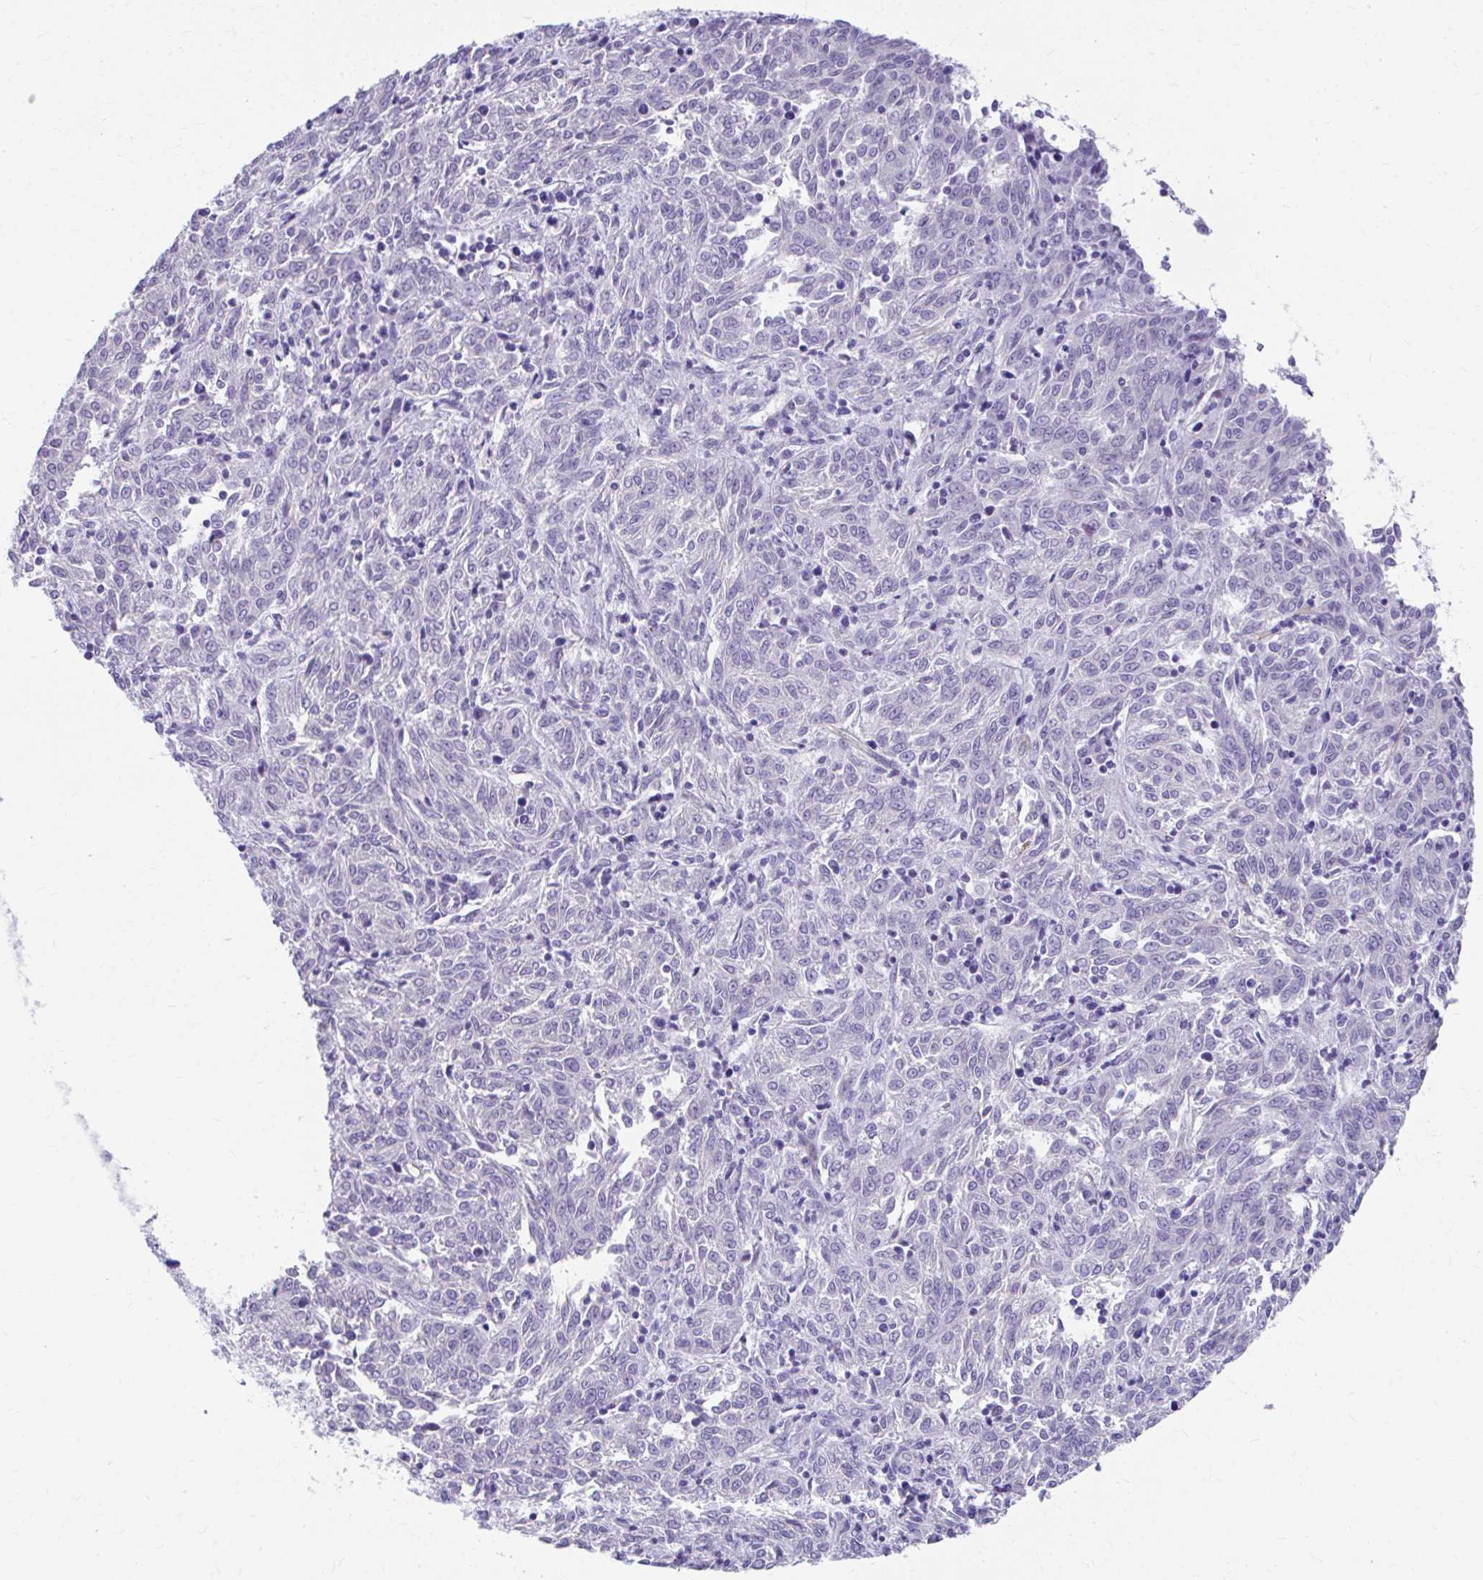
{"staining": {"intensity": "negative", "quantity": "none", "location": "none"}, "tissue": "melanoma", "cell_type": "Tumor cells", "image_type": "cancer", "snomed": [{"axis": "morphology", "description": "Malignant melanoma, NOS"}, {"axis": "topography", "description": "Skin"}], "caption": "The image displays no staining of tumor cells in malignant melanoma.", "gene": "KRIT1", "patient": {"sex": "female", "age": 72}}